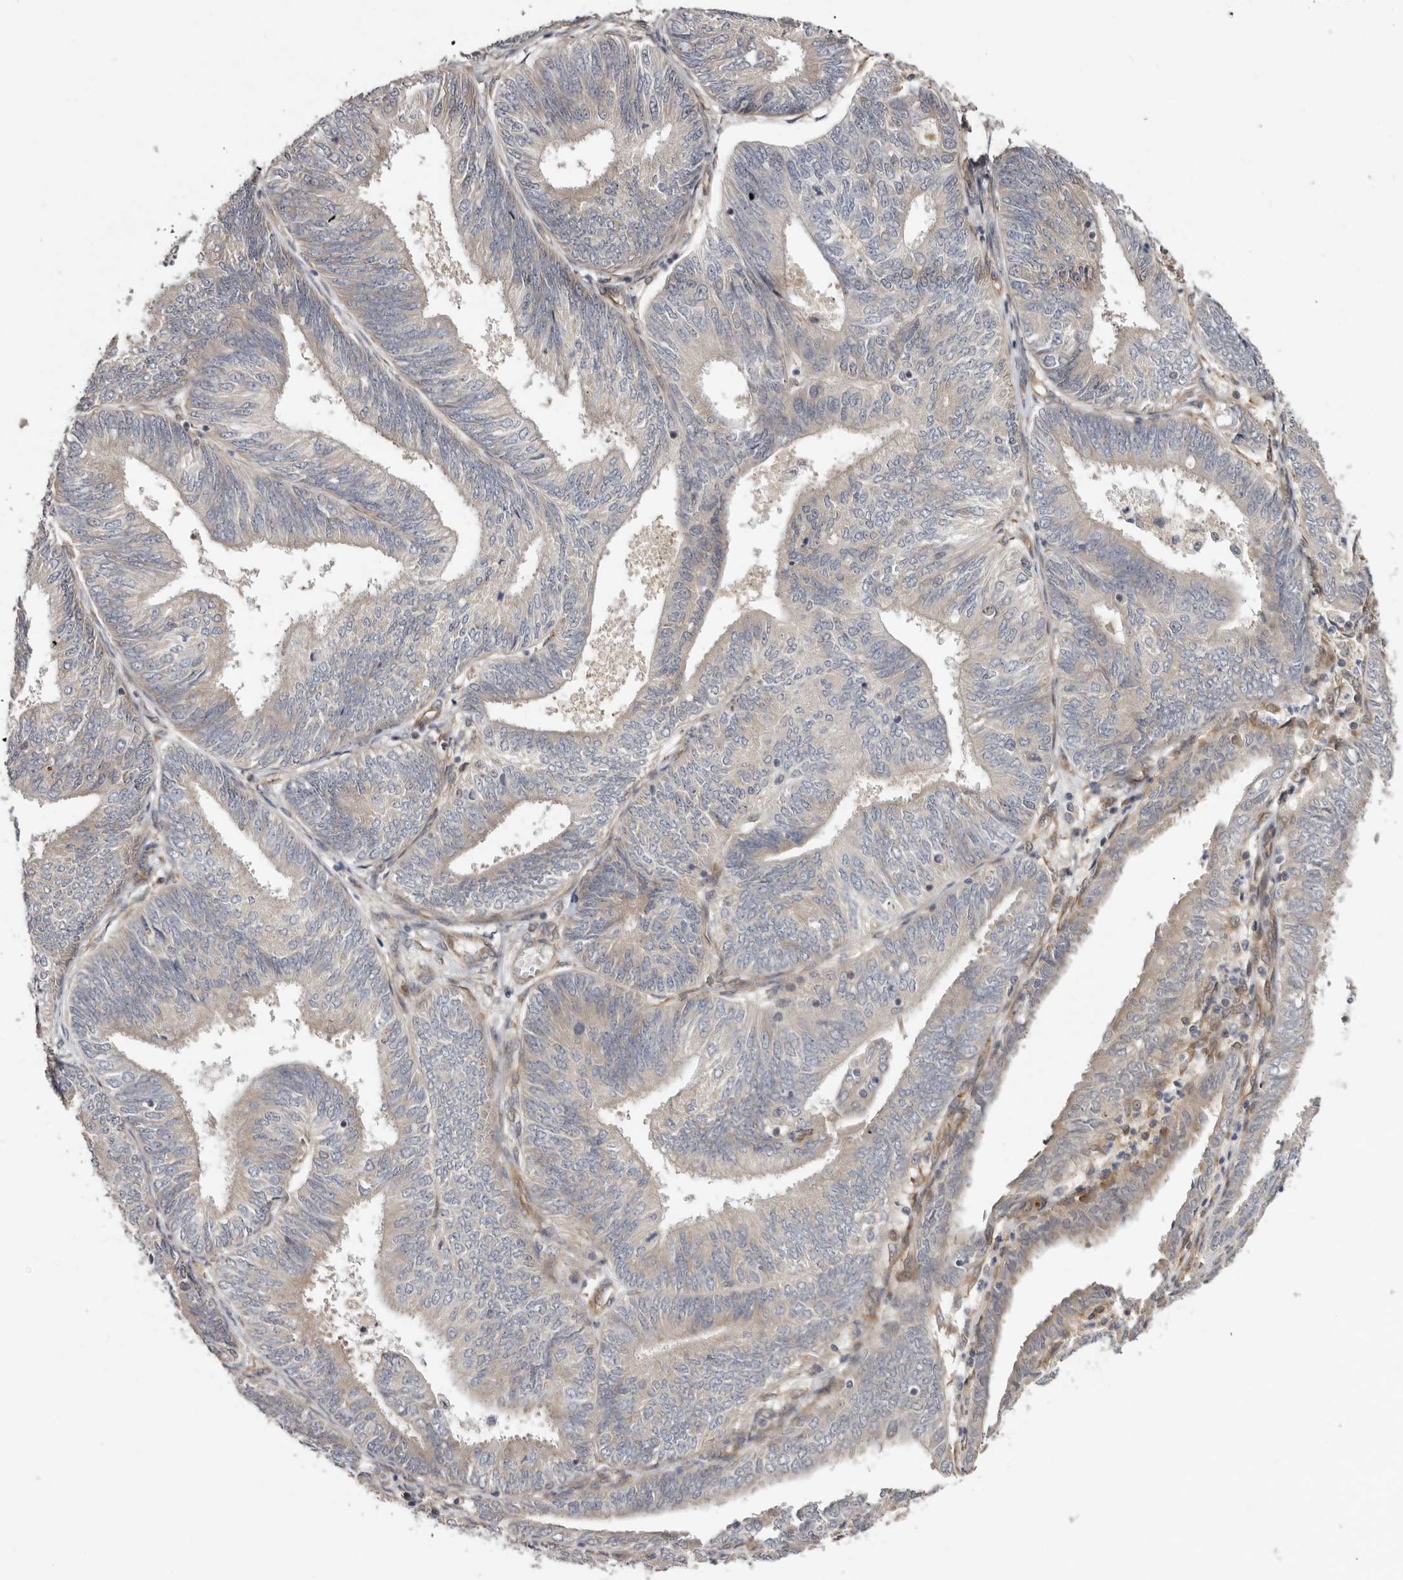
{"staining": {"intensity": "negative", "quantity": "none", "location": "none"}, "tissue": "endometrial cancer", "cell_type": "Tumor cells", "image_type": "cancer", "snomed": [{"axis": "morphology", "description": "Adenocarcinoma, NOS"}, {"axis": "topography", "description": "Endometrium"}], "caption": "DAB (3,3'-diaminobenzidine) immunohistochemical staining of endometrial adenocarcinoma exhibits no significant staining in tumor cells. (DAB (3,3'-diaminobenzidine) immunohistochemistry (IHC) visualized using brightfield microscopy, high magnification).", "gene": "SBDS", "patient": {"sex": "female", "age": 58}}